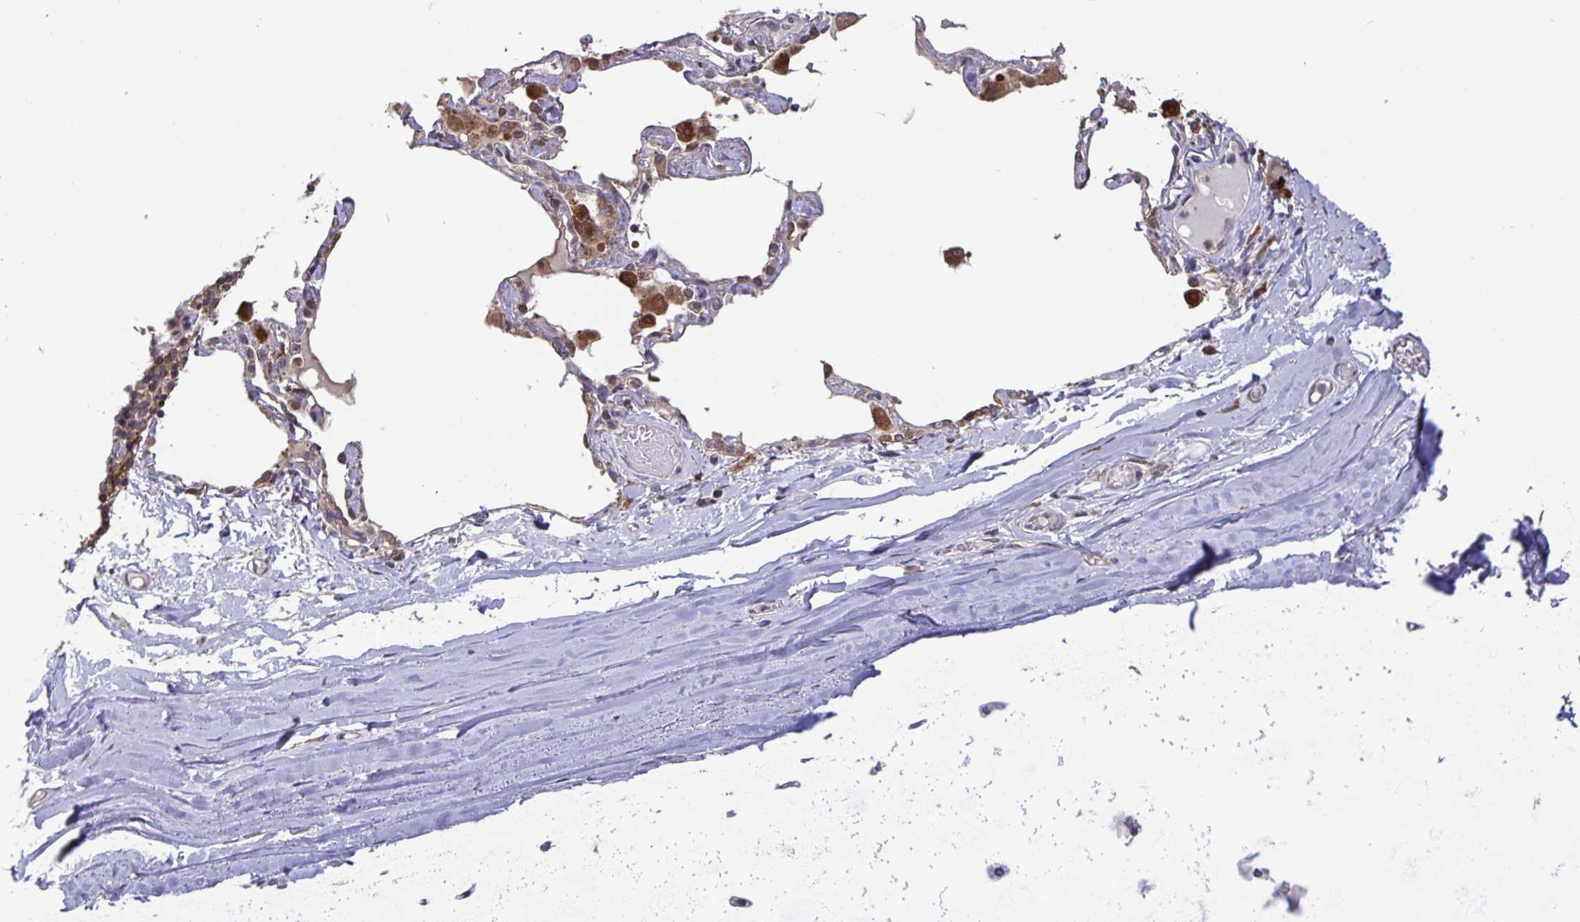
{"staining": {"intensity": "negative", "quantity": "none", "location": "none"}, "tissue": "adipose tissue", "cell_type": "Adipocytes", "image_type": "normal", "snomed": [{"axis": "morphology", "description": "Normal tissue, NOS"}, {"axis": "topography", "description": "Cartilage tissue"}, {"axis": "topography", "description": "Bronchus"}], "caption": "Human adipose tissue stained for a protein using immunohistochemistry (IHC) reveals no positivity in adipocytes.", "gene": "FEM1C", "patient": {"sex": "male", "age": 64}}